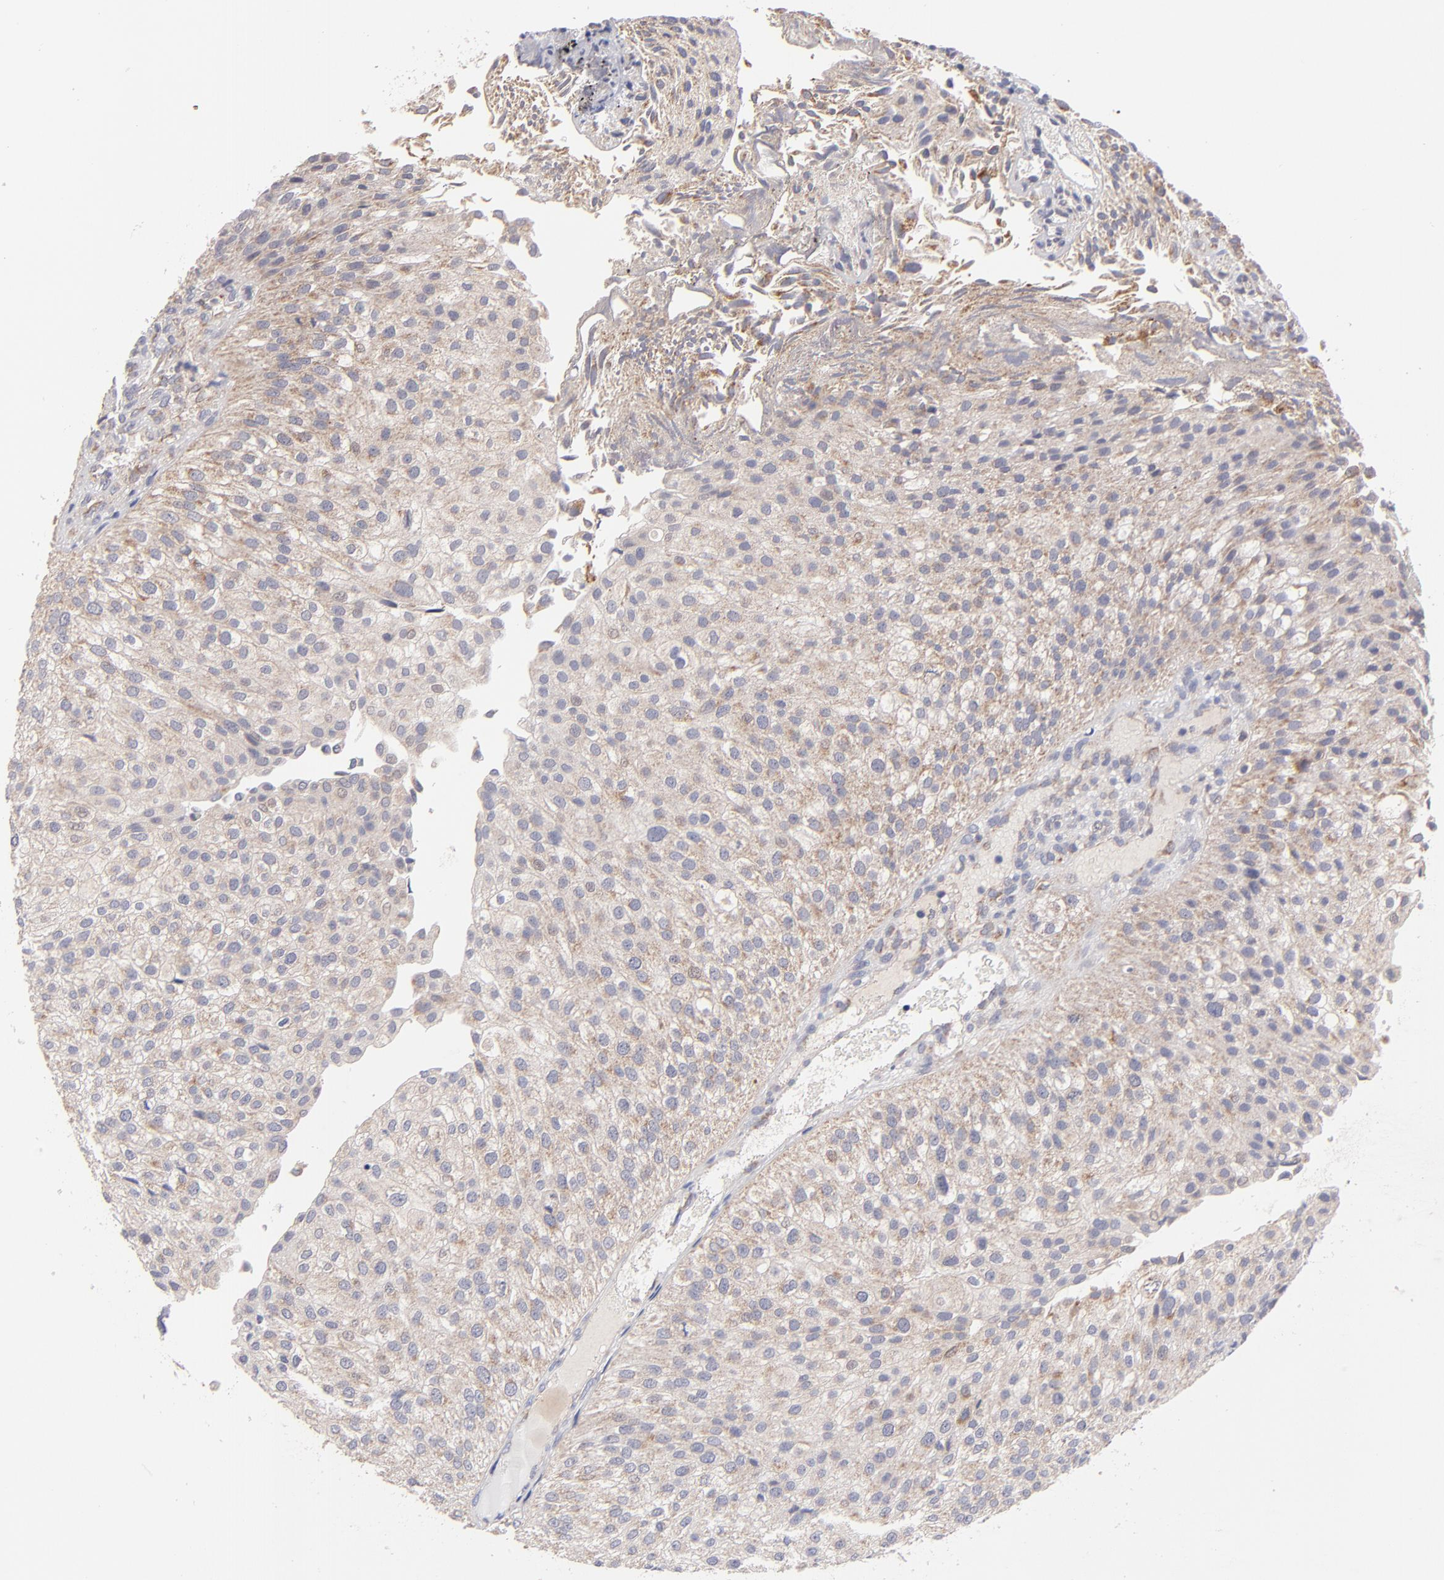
{"staining": {"intensity": "weak", "quantity": ">75%", "location": "cytoplasmic/membranous"}, "tissue": "urothelial cancer", "cell_type": "Tumor cells", "image_type": "cancer", "snomed": [{"axis": "morphology", "description": "Urothelial carcinoma, Low grade"}, {"axis": "topography", "description": "Urinary bladder"}], "caption": "Immunohistochemistry staining of urothelial cancer, which reveals low levels of weak cytoplasmic/membranous expression in about >75% of tumor cells indicating weak cytoplasmic/membranous protein positivity. The staining was performed using DAB (brown) for protein detection and nuclei were counterstained in hematoxylin (blue).", "gene": "HCCS", "patient": {"sex": "female", "age": 89}}